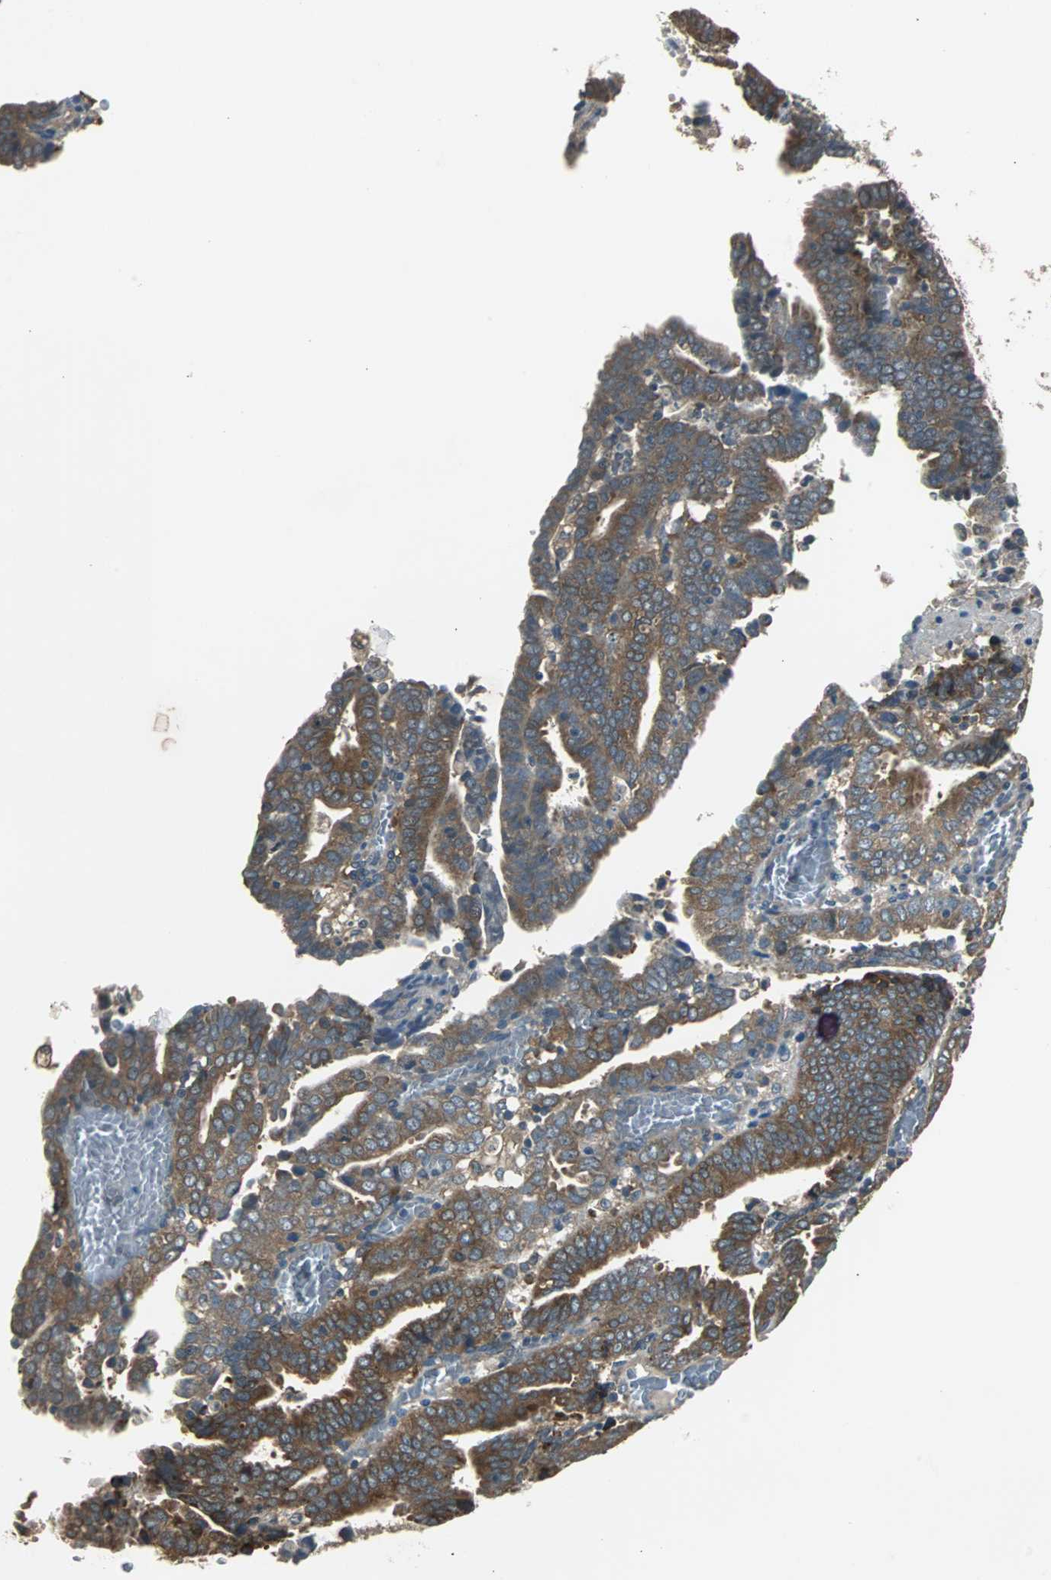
{"staining": {"intensity": "strong", "quantity": ">75%", "location": "cytoplasmic/membranous"}, "tissue": "endometrial cancer", "cell_type": "Tumor cells", "image_type": "cancer", "snomed": [{"axis": "morphology", "description": "Adenocarcinoma, NOS"}, {"axis": "topography", "description": "Uterus"}], "caption": "Immunohistochemical staining of endometrial adenocarcinoma shows strong cytoplasmic/membranous protein expression in about >75% of tumor cells.", "gene": "ABHD2", "patient": {"sex": "female", "age": 83}}